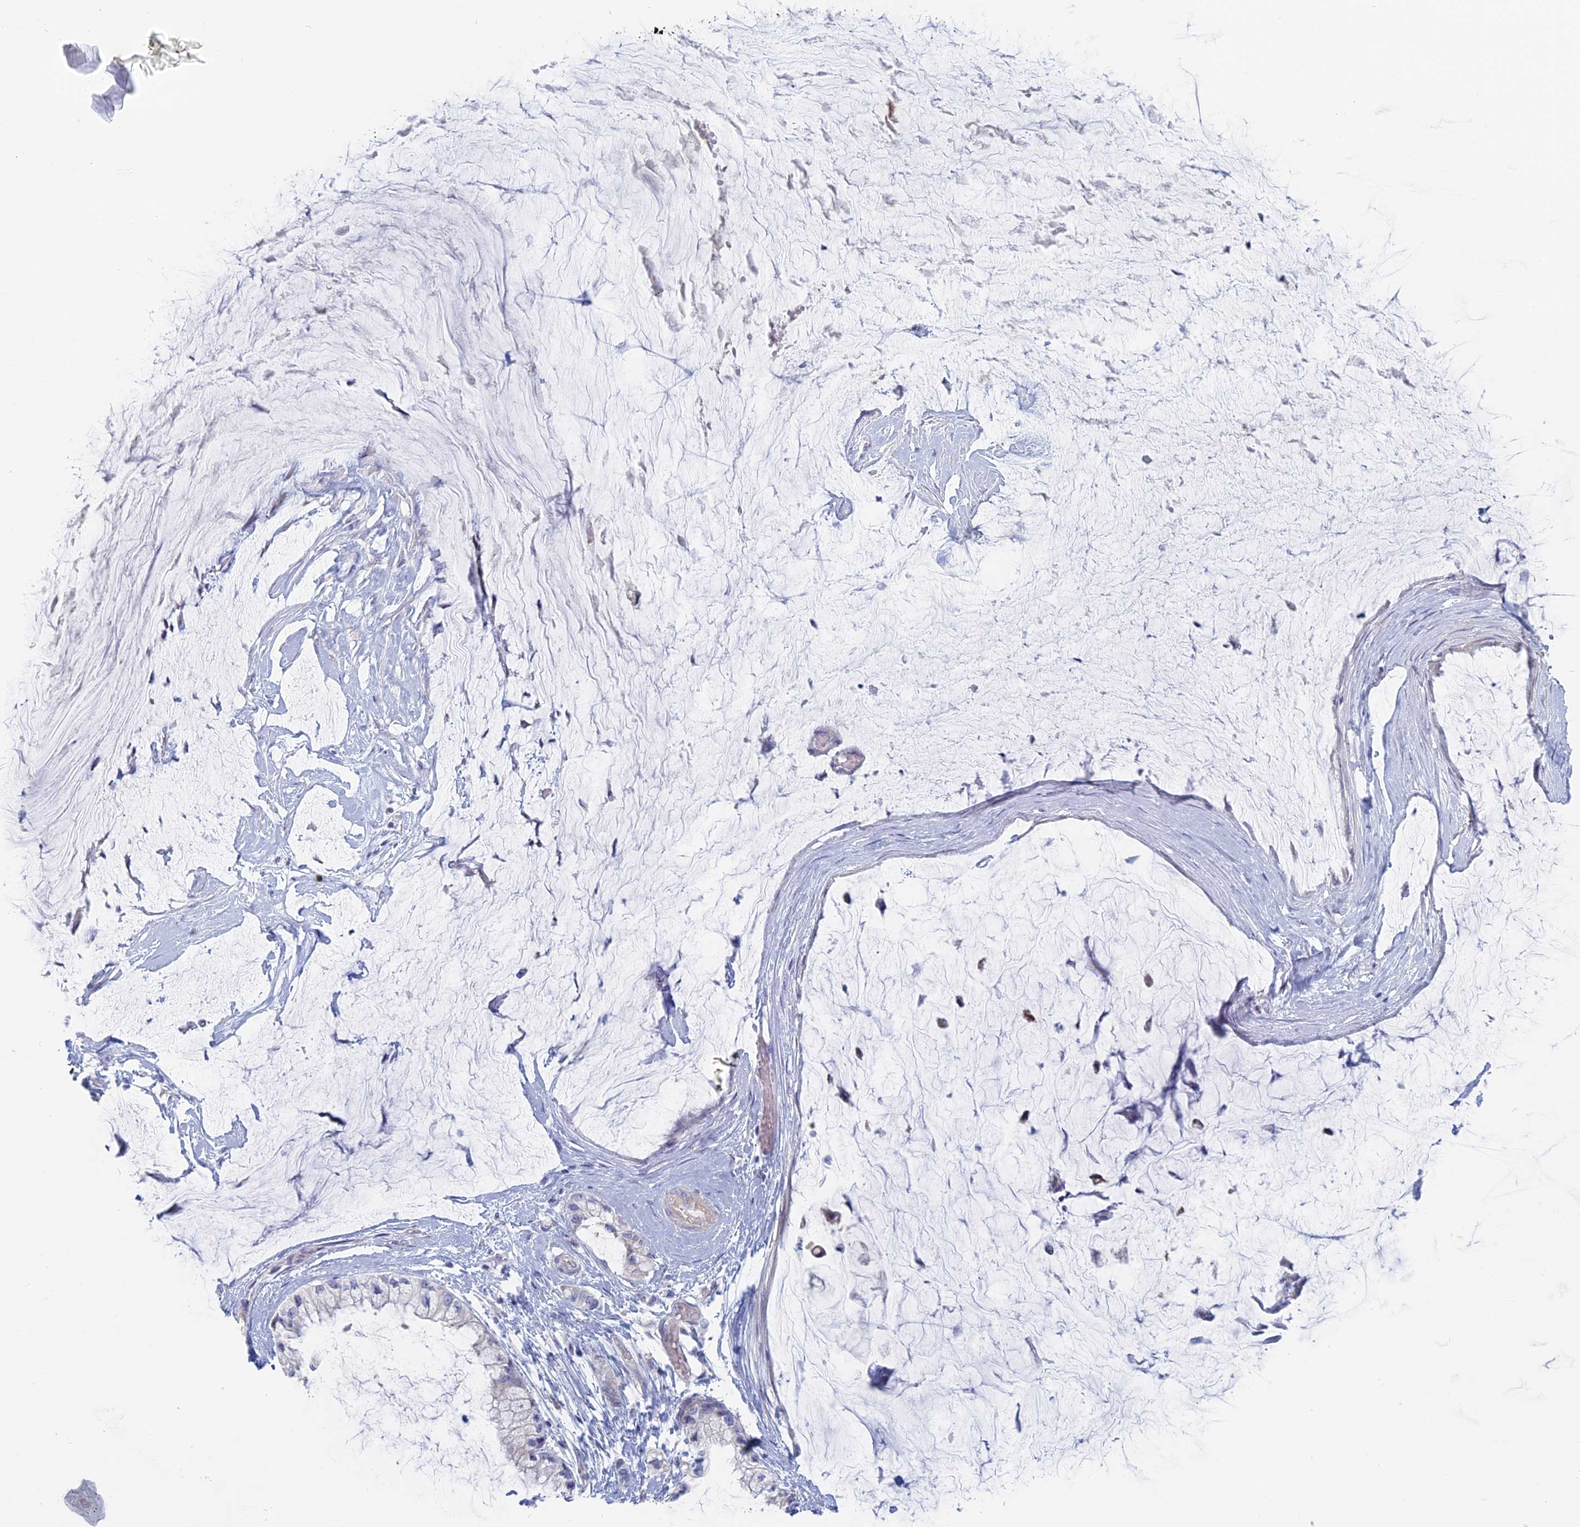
{"staining": {"intensity": "weak", "quantity": "<25%", "location": "cytoplasmic/membranous"}, "tissue": "ovarian cancer", "cell_type": "Tumor cells", "image_type": "cancer", "snomed": [{"axis": "morphology", "description": "Cystadenocarcinoma, mucinous, NOS"}, {"axis": "topography", "description": "Ovary"}], "caption": "The micrograph demonstrates no significant expression in tumor cells of ovarian mucinous cystadenocarcinoma. (Brightfield microscopy of DAB IHC at high magnification).", "gene": "TBC1D30", "patient": {"sex": "female", "age": 39}}